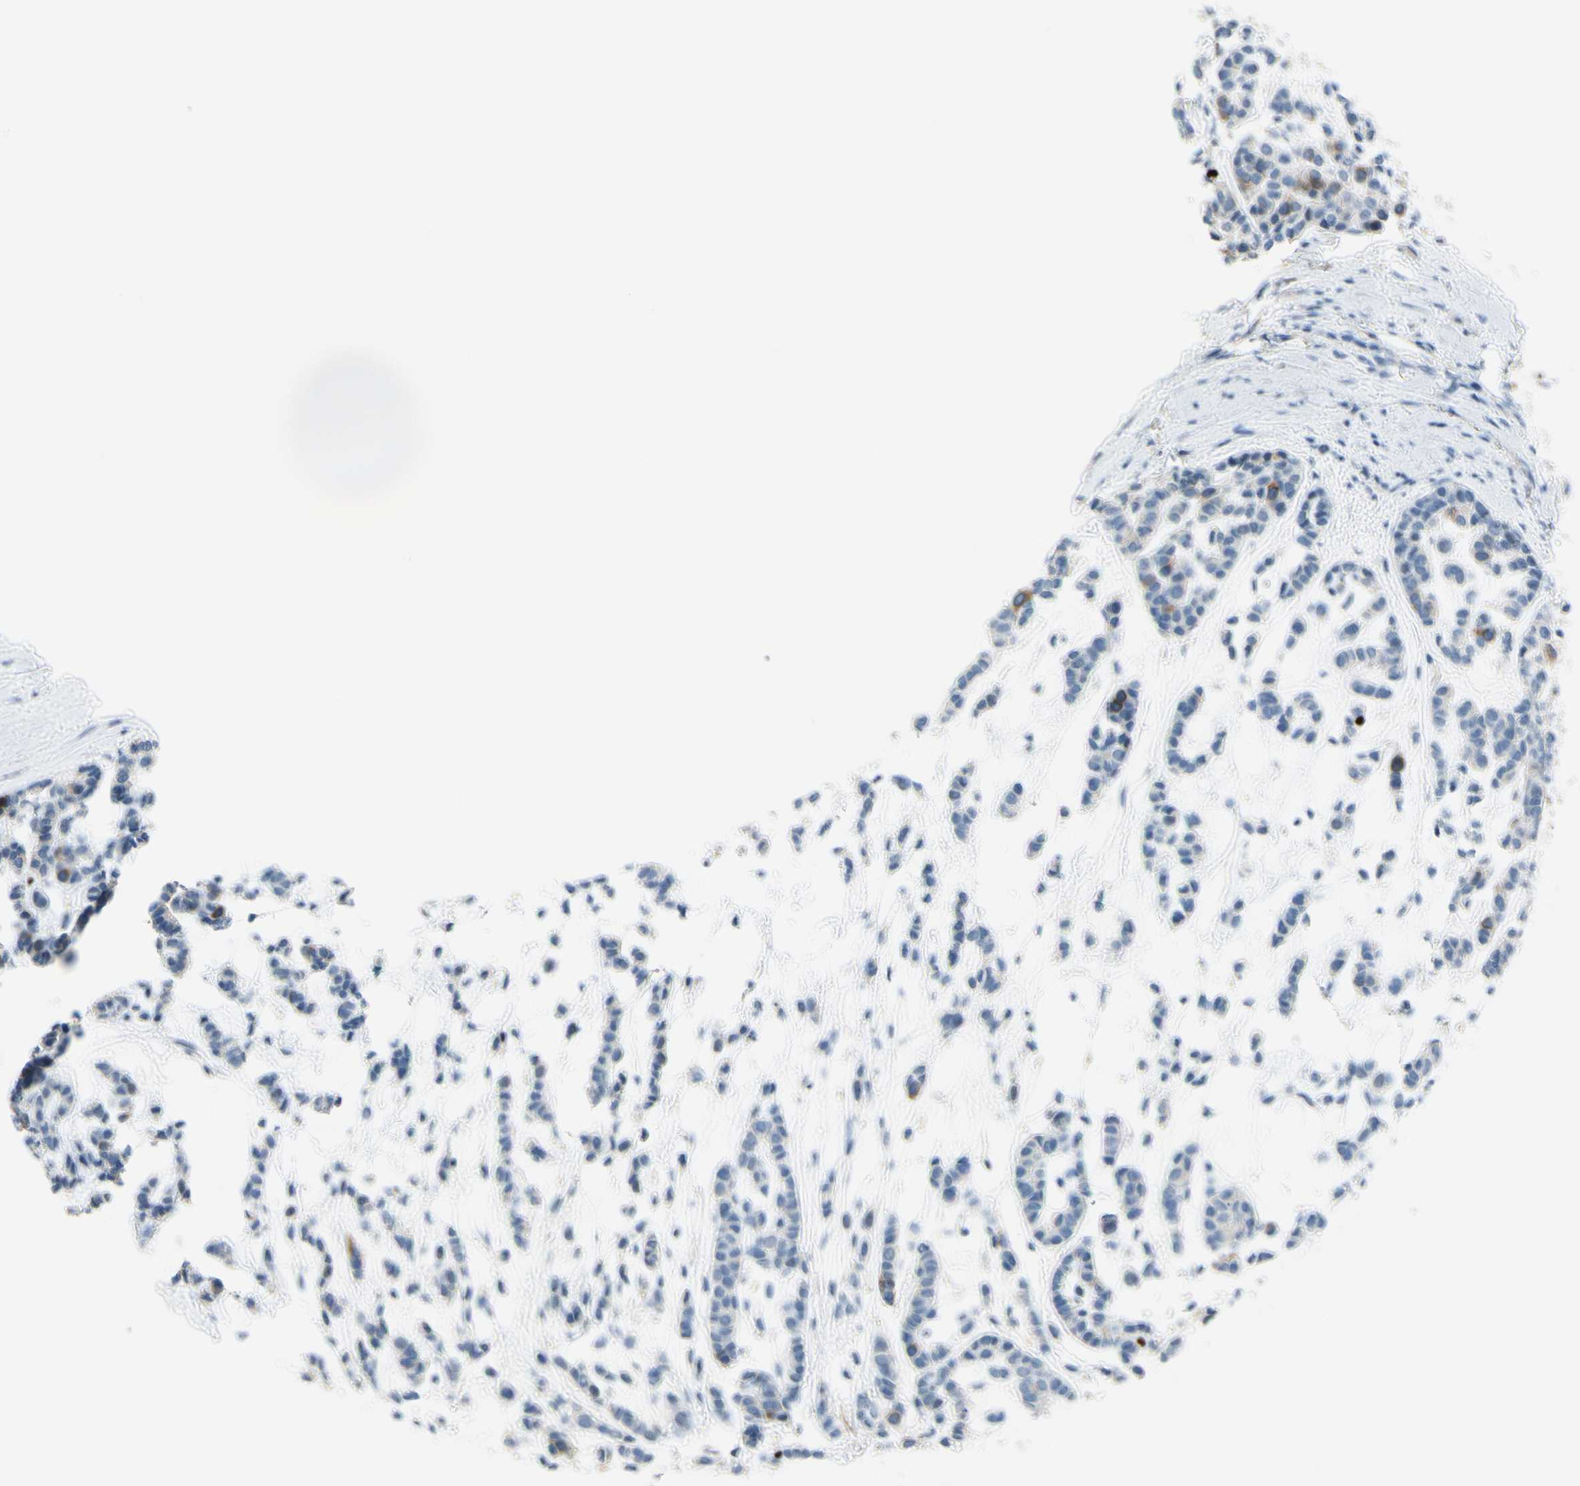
{"staining": {"intensity": "moderate", "quantity": "<25%", "location": "cytoplasmic/membranous"}, "tissue": "head and neck cancer", "cell_type": "Tumor cells", "image_type": "cancer", "snomed": [{"axis": "morphology", "description": "Adenocarcinoma, NOS"}, {"axis": "morphology", "description": "Adenoma, NOS"}, {"axis": "topography", "description": "Head-Neck"}], "caption": "Head and neck adenocarcinoma stained with a protein marker reveals moderate staining in tumor cells.", "gene": "CKAP2", "patient": {"sex": "female", "age": 55}}